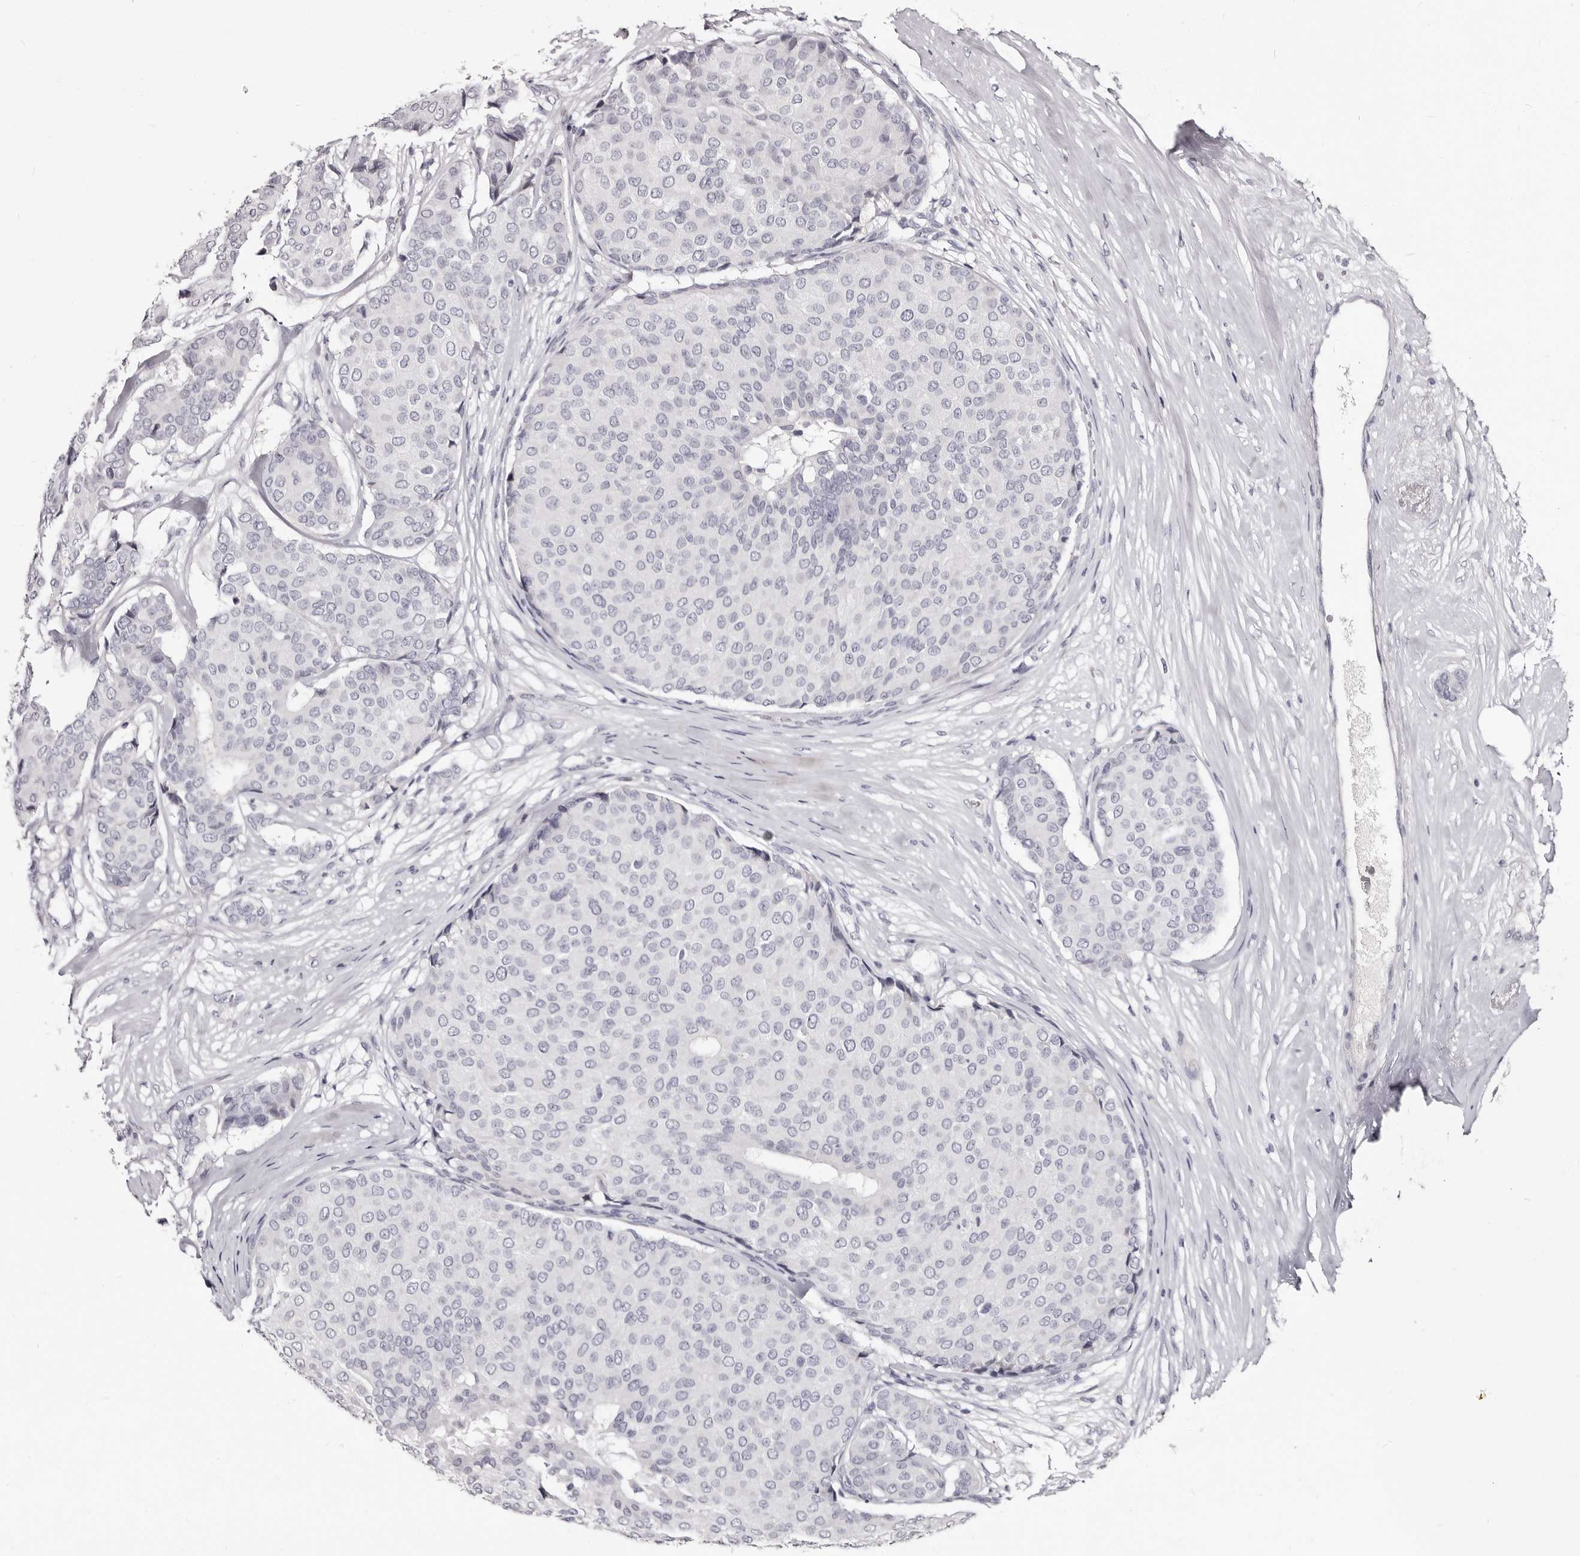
{"staining": {"intensity": "negative", "quantity": "none", "location": "none"}, "tissue": "breast cancer", "cell_type": "Tumor cells", "image_type": "cancer", "snomed": [{"axis": "morphology", "description": "Duct carcinoma"}, {"axis": "topography", "description": "Breast"}], "caption": "Tumor cells are negative for protein expression in human invasive ductal carcinoma (breast).", "gene": "TBC1D22B", "patient": {"sex": "female", "age": 75}}